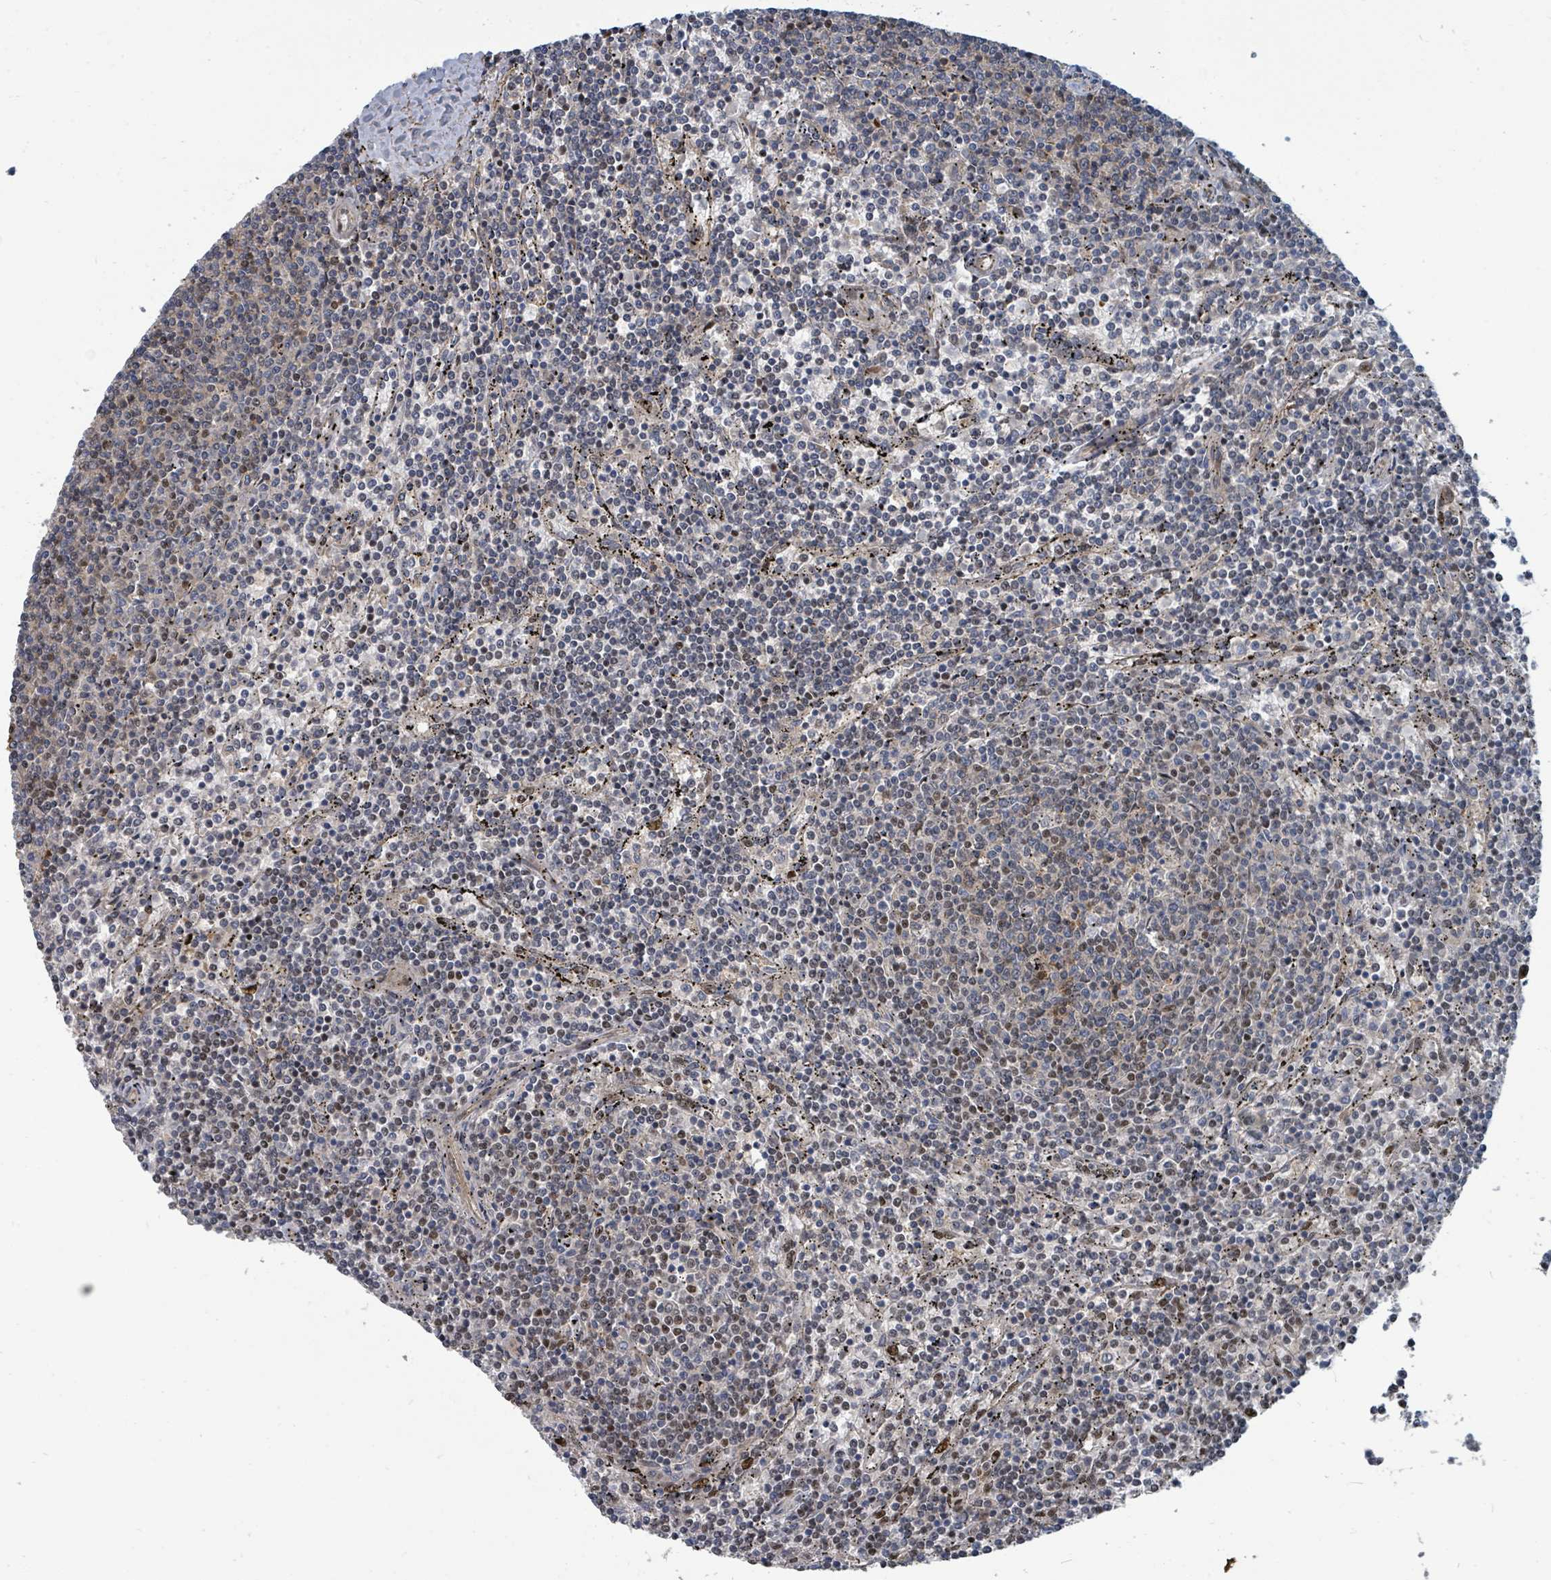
{"staining": {"intensity": "weak", "quantity": "<25%", "location": "nuclear"}, "tissue": "lymphoma", "cell_type": "Tumor cells", "image_type": "cancer", "snomed": [{"axis": "morphology", "description": "Malignant lymphoma, non-Hodgkin's type, Low grade"}, {"axis": "topography", "description": "Spleen"}], "caption": "Malignant lymphoma, non-Hodgkin's type (low-grade) stained for a protein using immunohistochemistry displays no expression tumor cells.", "gene": "TRDMT1", "patient": {"sex": "female", "age": 50}}